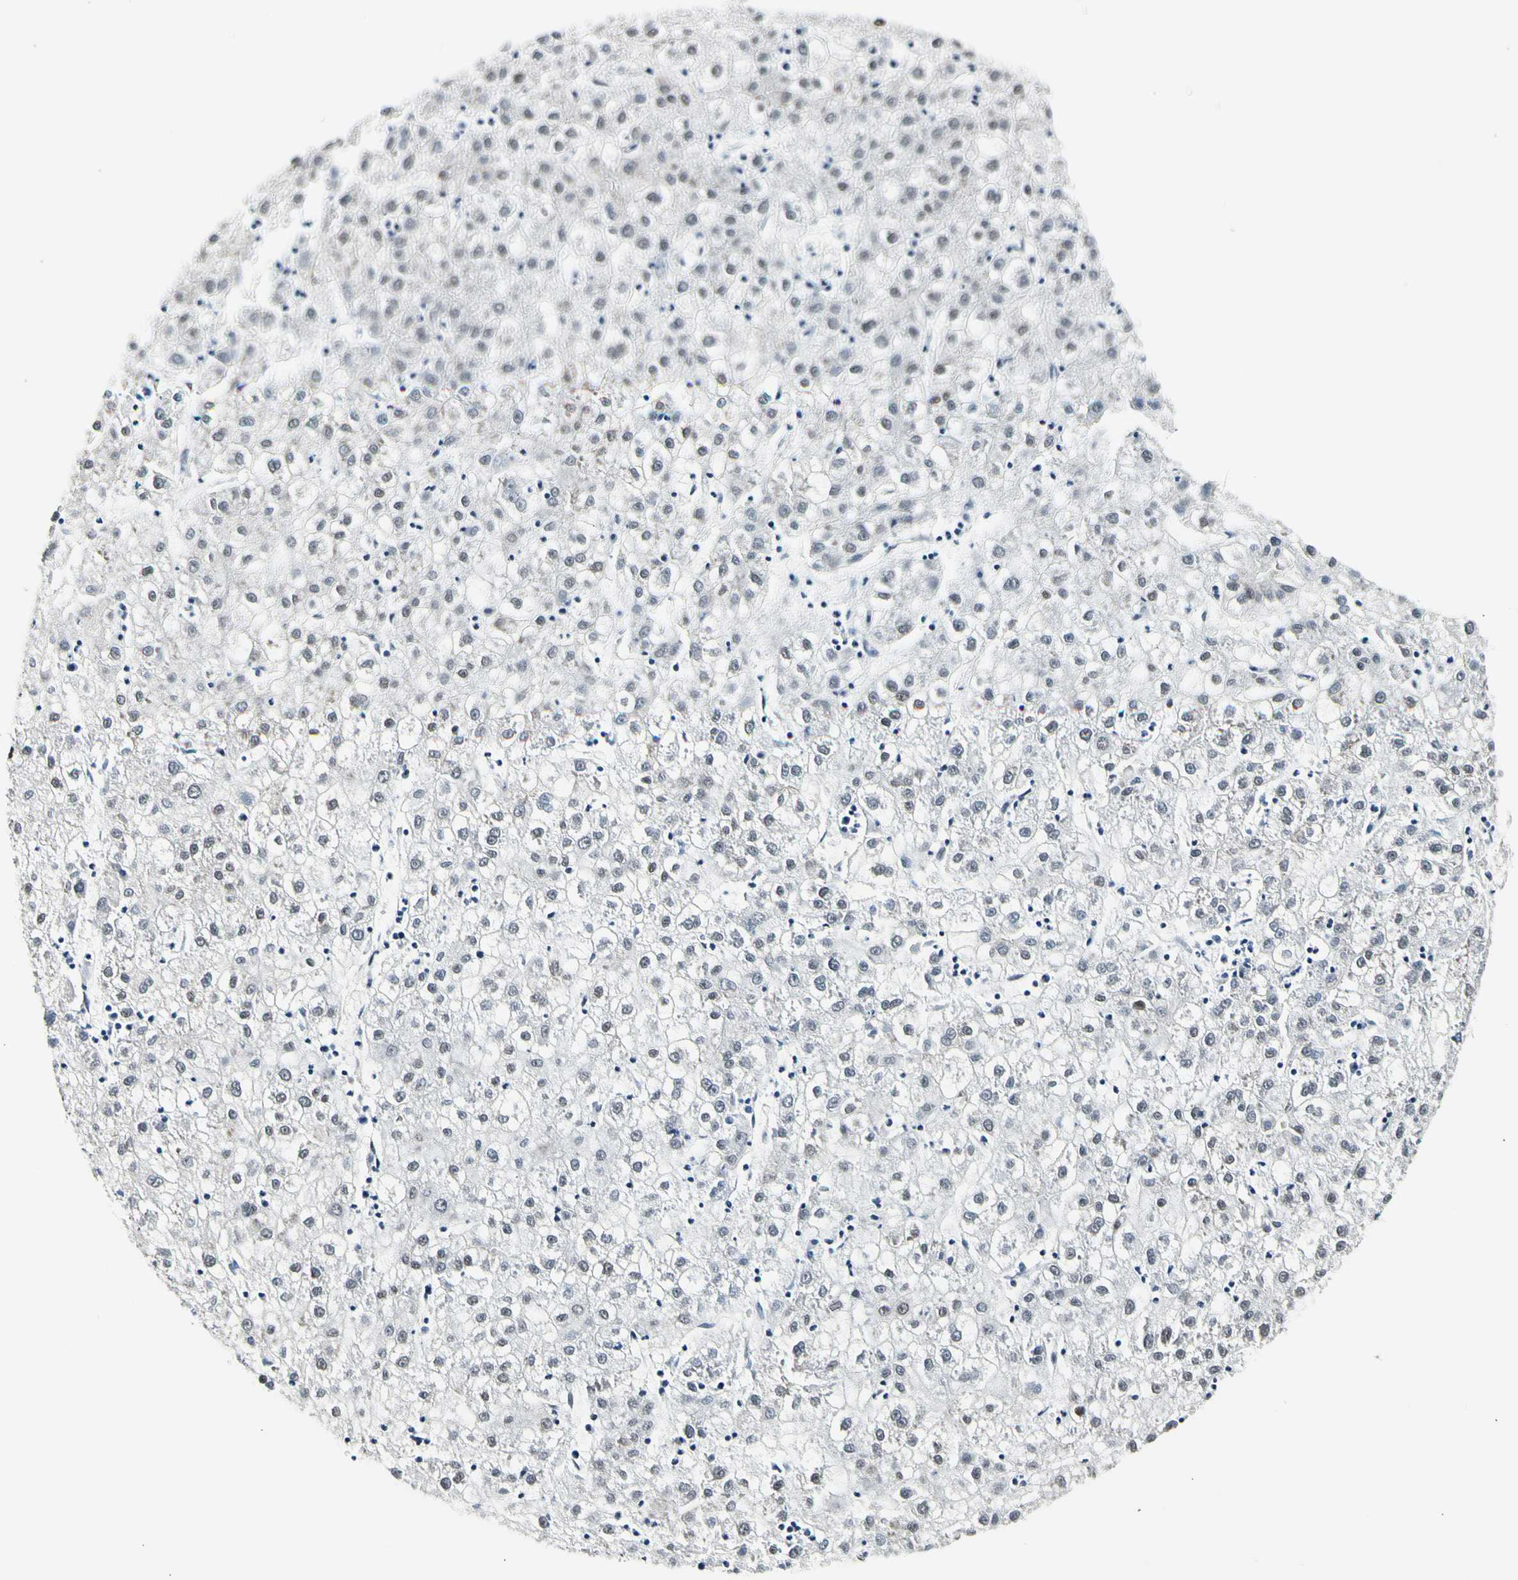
{"staining": {"intensity": "weak", "quantity": "<25%", "location": "nuclear"}, "tissue": "liver cancer", "cell_type": "Tumor cells", "image_type": "cancer", "snomed": [{"axis": "morphology", "description": "Carcinoma, Hepatocellular, NOS"}, {"axis": "topography", "description": "Liver"}], "caption": "Immunohistochemical staining of human liver cancer demonstrates no significant staining in tumor cells.", "gene": "NFIA", "patient": {"sex": "male", "age": 72}}